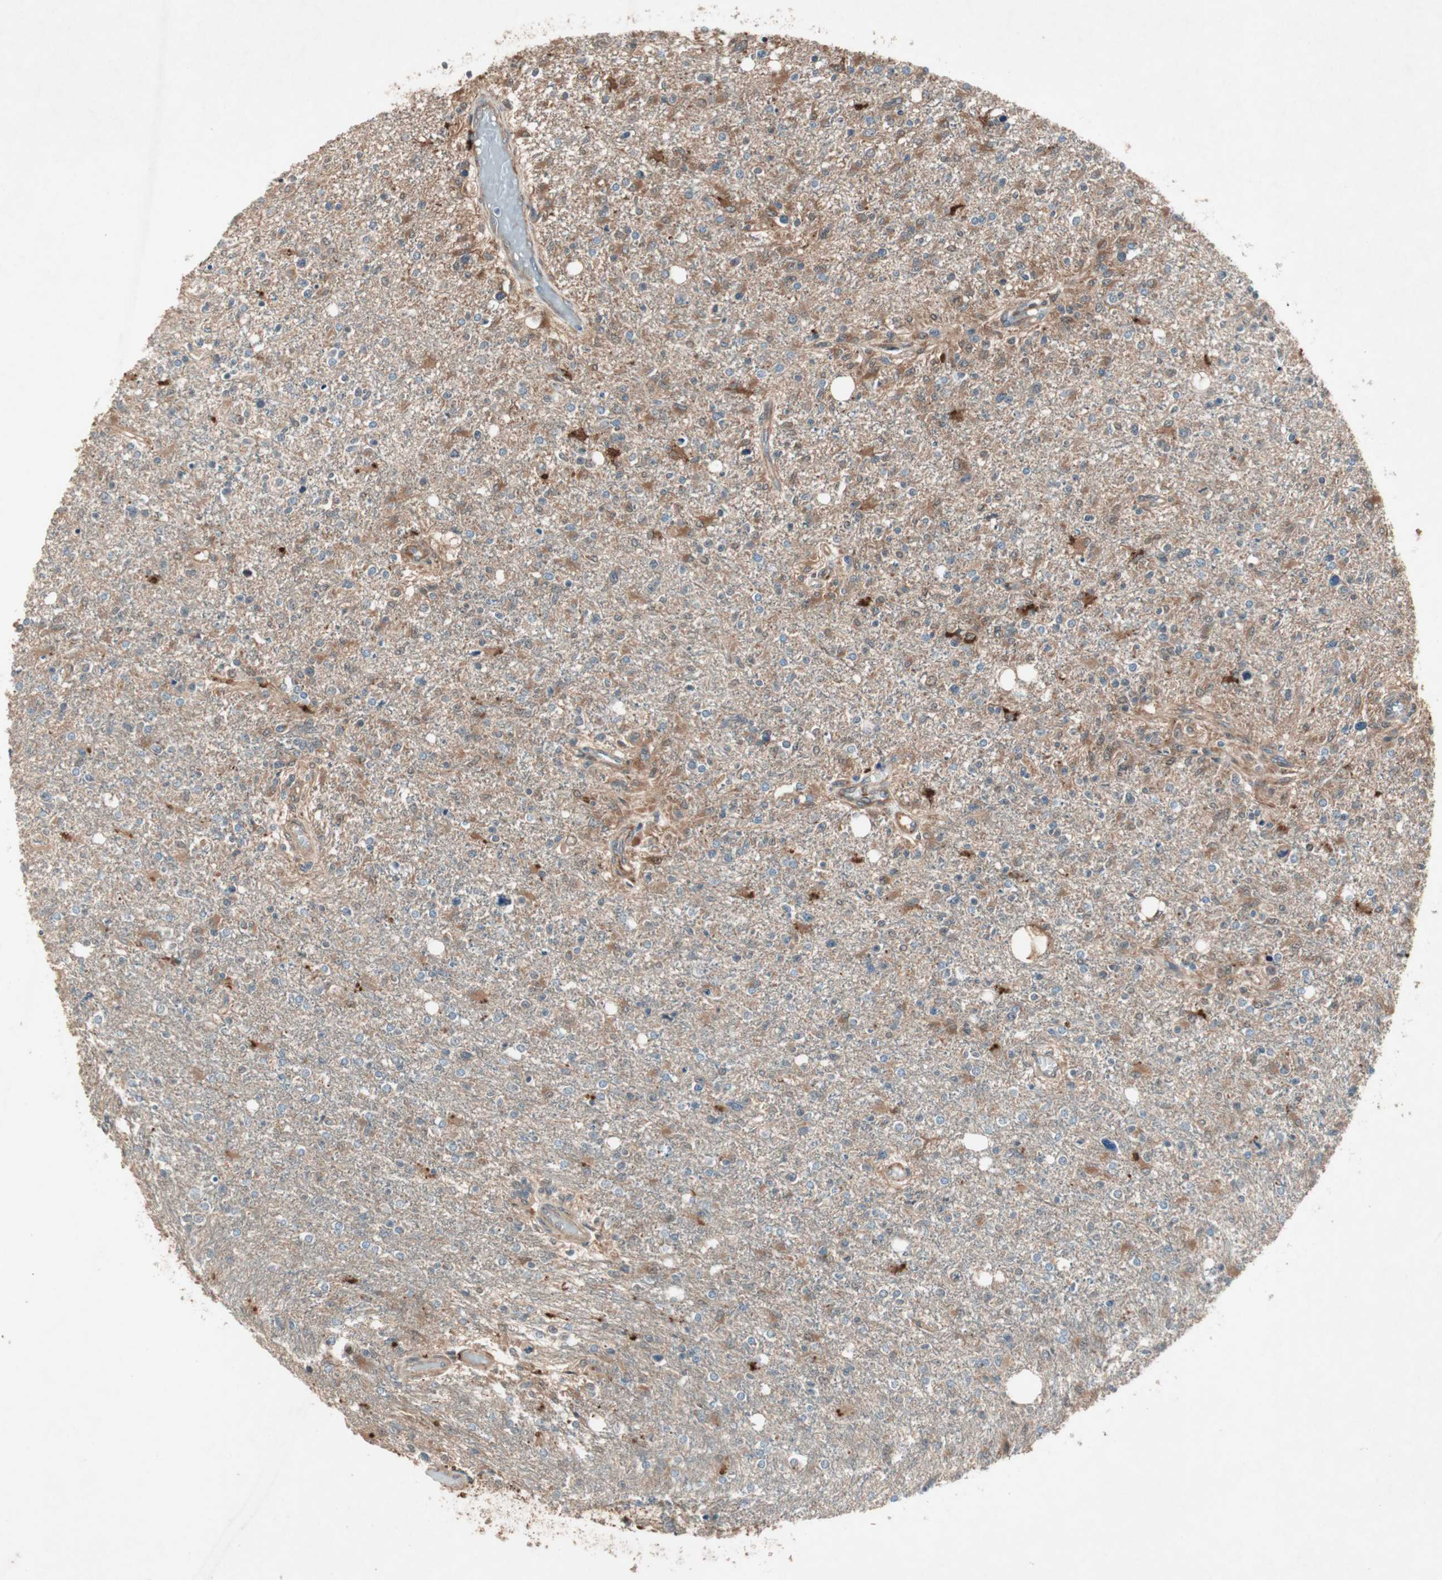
{"staining": {"intensity": "moderate", "quantity": "25%-75%", "location": "cytoplasmic/membranous"}, "tissue": "glioma", "cell_type": "Tumor cells", "image_type": "cancer", "snomed": [{"axis": "morphology", "description": "Glioma, malignant, High grade"}, {"axis": "topography", "description": "Cerebral cortex"}], "caption": "Moderate cytoplasmic/membranous positivity is appreciated in approximately 25%-75% of tumor cells in glioma. The staining is performed using DAB brown chromogen to label protein expression. The nuclei are counter-stained blue using hematoxylin.", "gene": "SDSL", "patient": {"sex": "male", "age": 76}}